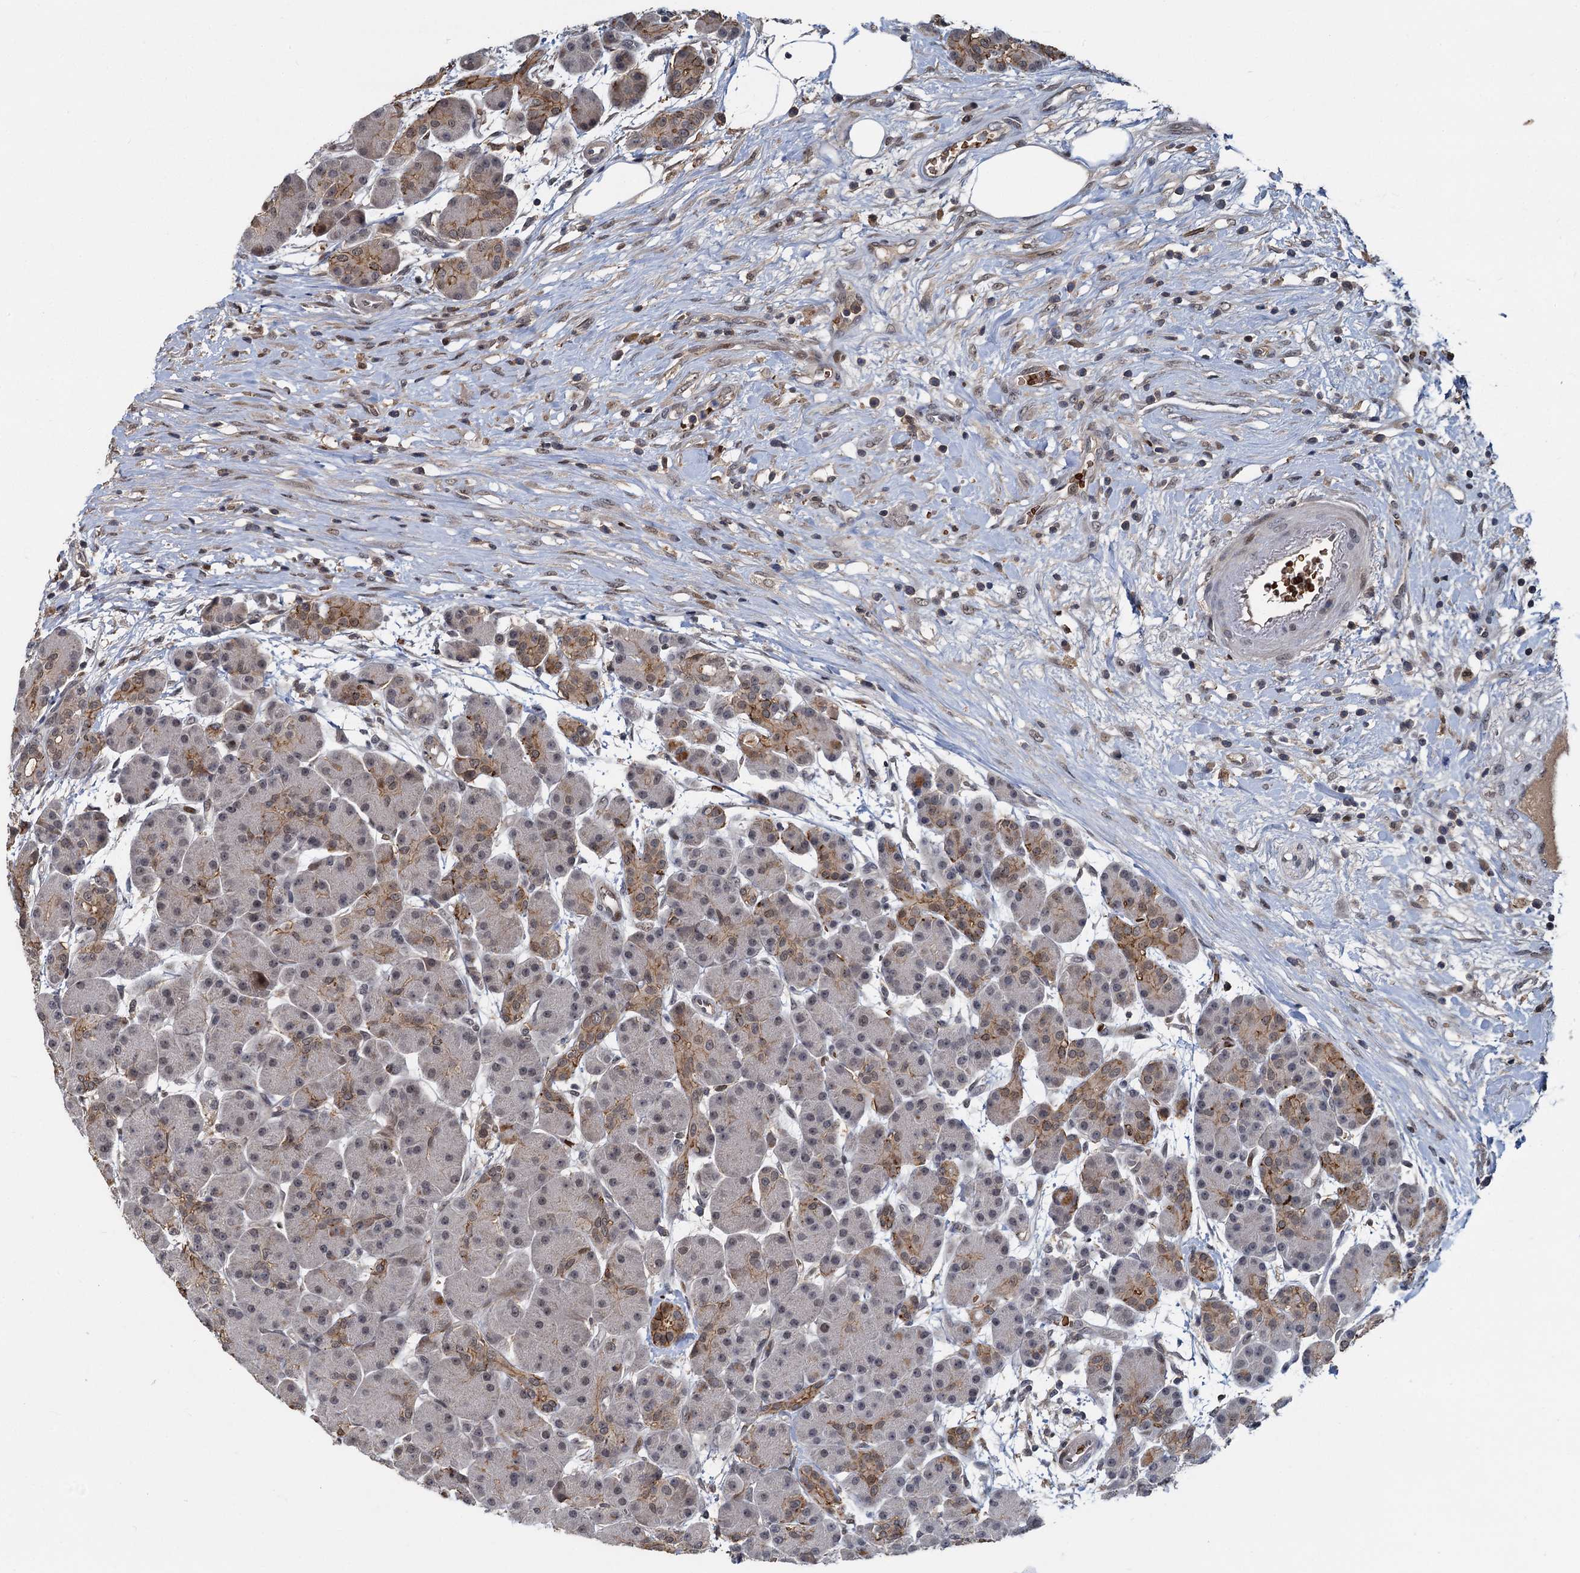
{"staining": {"intensity": "moderate", "quantity": "<25%", "location": "cytoplasmic/membranous"}, "tissue": "pancreas", "cell_type": "Exocrine glandular cells", "image_type": "normal", "snomed": [{"axis": "morphology", "description": "Normal tissue, NOS"}, {"axis": "topography", "description": "Pancreas"}], "caption": "A brown stain labels moderate cytoplasmic/membranous expression of a protein in exocrine glandular cells of normal human pancreas. (DAB IHC with brightfield microscopy, high magnification).", "gene": "FANCI", "patient": {"sex": "male", "age": 63}}